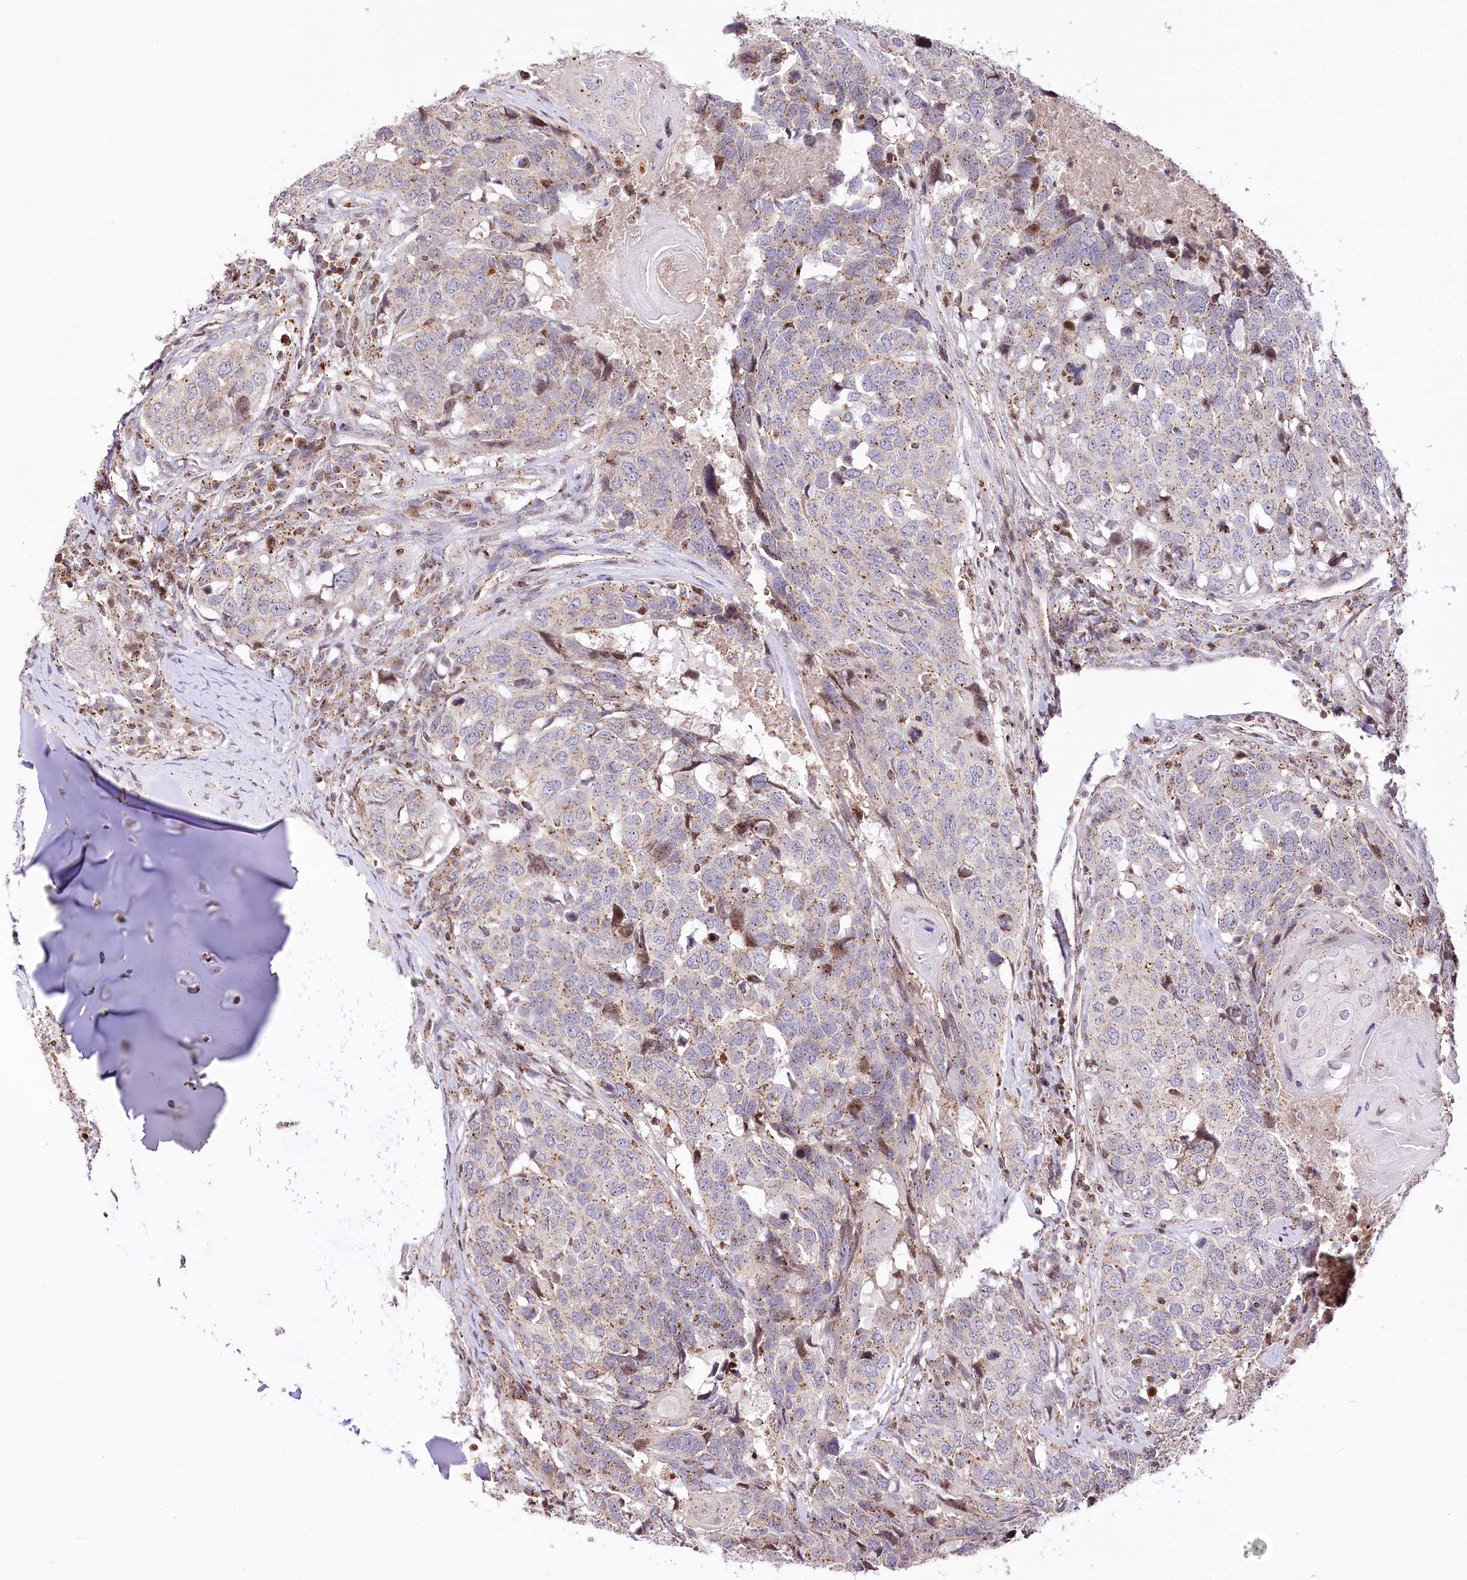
{"staining": {"intensity": "weak", "quantity": "25%-75%", "location": "cytoplasmic/membranous"}, "tissue": "head and neck cancer", "cell_type": "Tumor cells", "image_type": "cancer", "snomed": [{"axis": "morphology", "description": "Squamous cell carcinoma, NOS"}, {"axis": "topography", "description": "Head-Neck"}], "caption": "Protein staining of head and neck cancer (squamous cell carcinoma) tissue exhibits weak cytoplasmic/membranous positivity in approximately 25%-75% of tumor cells.", "gene": "ZFYVE27", "patient": {"sex": "male", "age": 66}}